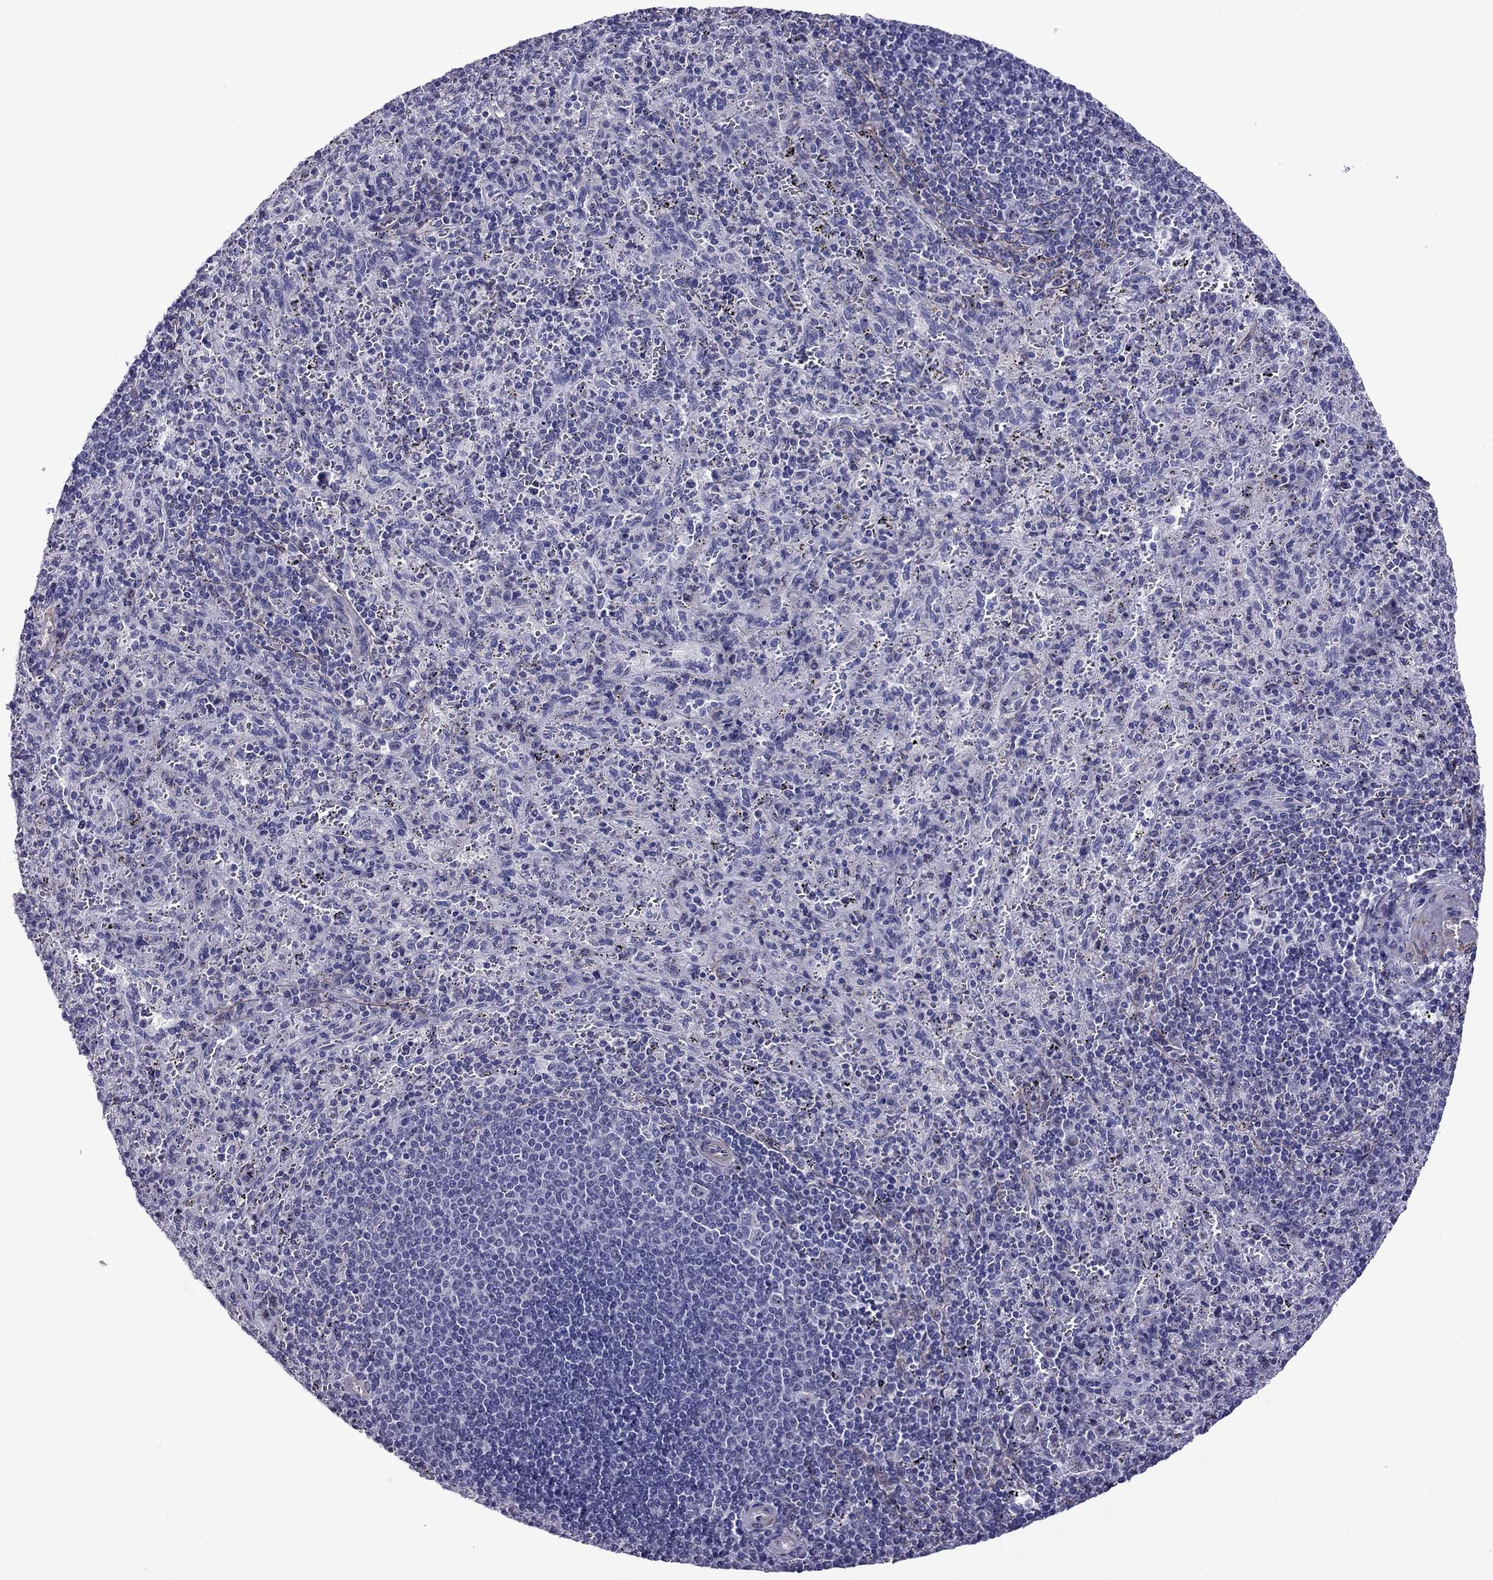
{"staining": {"intensity": "negative", "quantity": "none", "location": "none"}, "tissue": "spleen", "cell_type": "Cells in red pulp", "image_type": "normal", "snomed": [{"axis": "morphology", "description": "Normal tissue, NOS"}, {"axis": "topography", "description": "Spleen"}], "caption": "A high-resolution histopathology image shows immunohistochemistry staining of normal spleen, which demonstrates no significant expression in cells in red pulp.", "gene": "CHRNA5", "patient": {"sex": "male", "age": 57}}